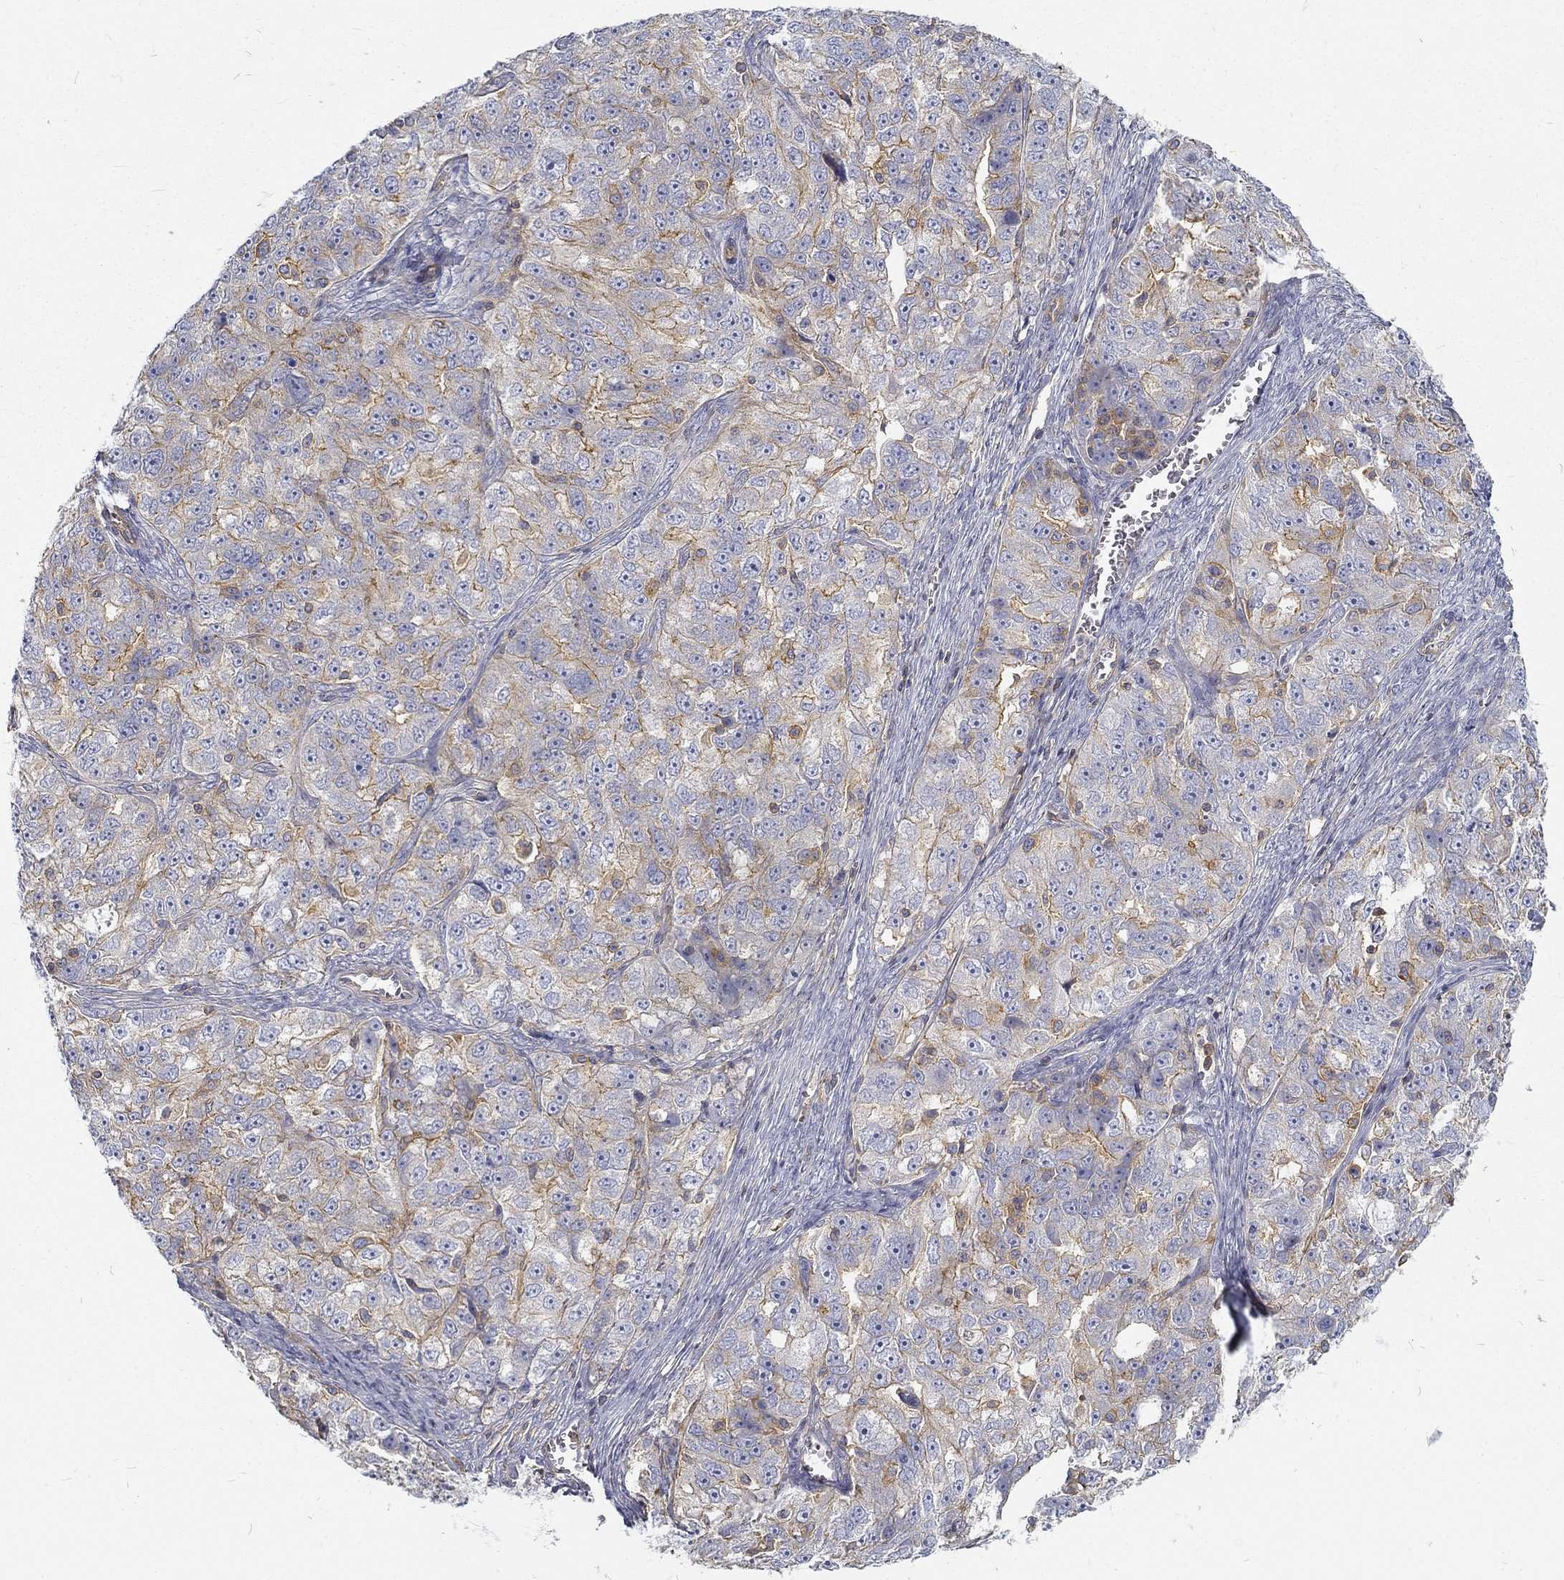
{"staining": {"intensity": "moderate", "quantity": "25%-75%", "location": "cytoplasmic/membranous"}, "tissue": "ovarian cancer", "cell_type": "Tumor cells", "image_type": "cancer", "snomed": [{"axis": "morphology", "description": "Cystadenocarcinoma, serous, NOS"}, {"axis": "topography", "description": "Ovary"}], "caption": "Immunohistochemical staining of human ovarian serous cystadenocarcinoma exhibits medium levels of moderate cytoplasmic/membranous protein expression in about 25%-75% of tumor cells.", "gene": "MTMR11", "patient": {"sex": "female", "age": 51}}